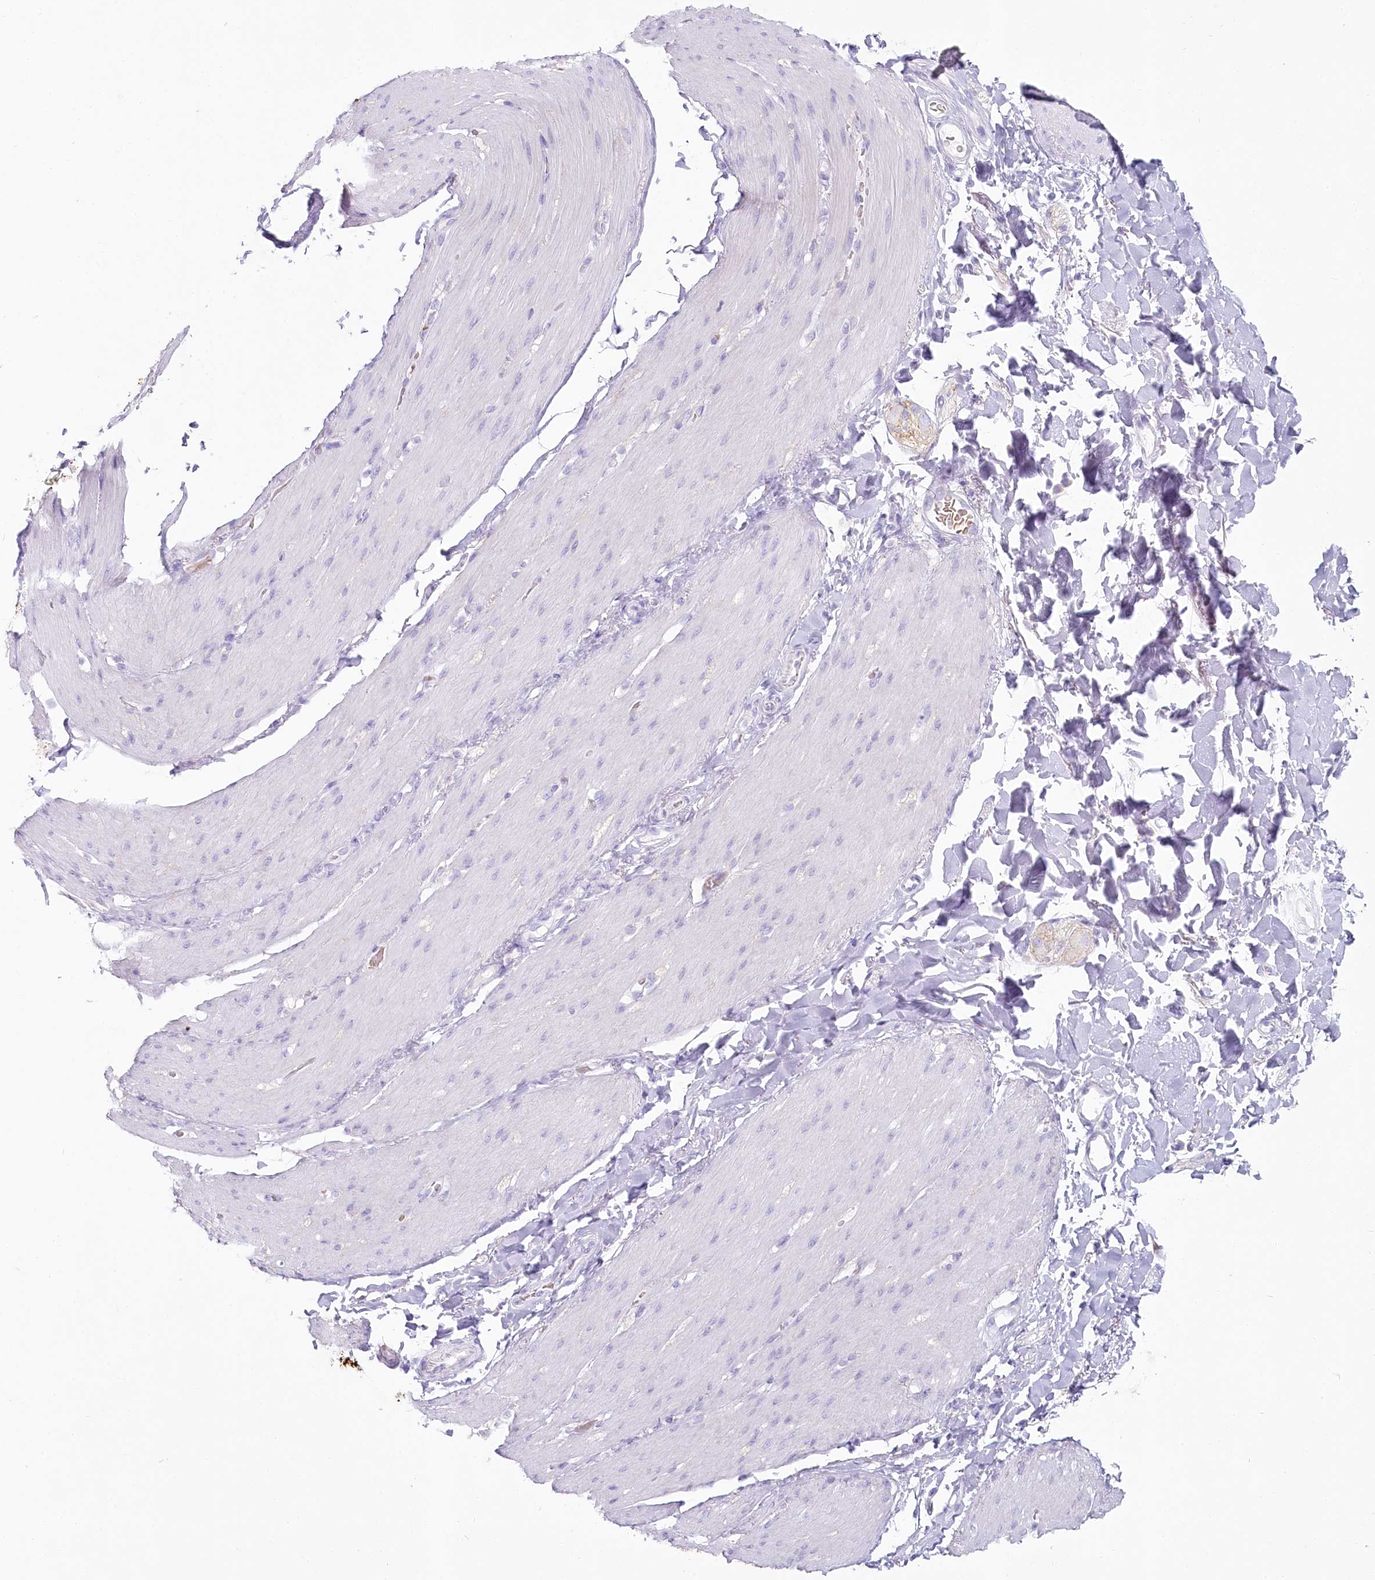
{"staining": {"intensity": "negative", "quantity": "none", "location": "none"}, "tissue": "smooth muscle", "cell_type": "Smooth muscle cells", "image_type": "normal", "snomed": [{"axis": "morphology", "description": "Normal tissue, NOS"}, {"axis": "topography", "description": "Smooth muscle"}, {"axis": "topography", "description": "Small intestine"}], "caption": "Immunohistochemistry (IHC) photomicrograph of unremarkable smooth muscle stained for a protein (brown), which demonstrates no expression in smooth muscle cells. (Brightfield microscopy of DAB (3,3'-diaminobenzidine) IHC at high magnification).", "gene": "IFIT5", "patient": {"sex": "female", "age": 84}}